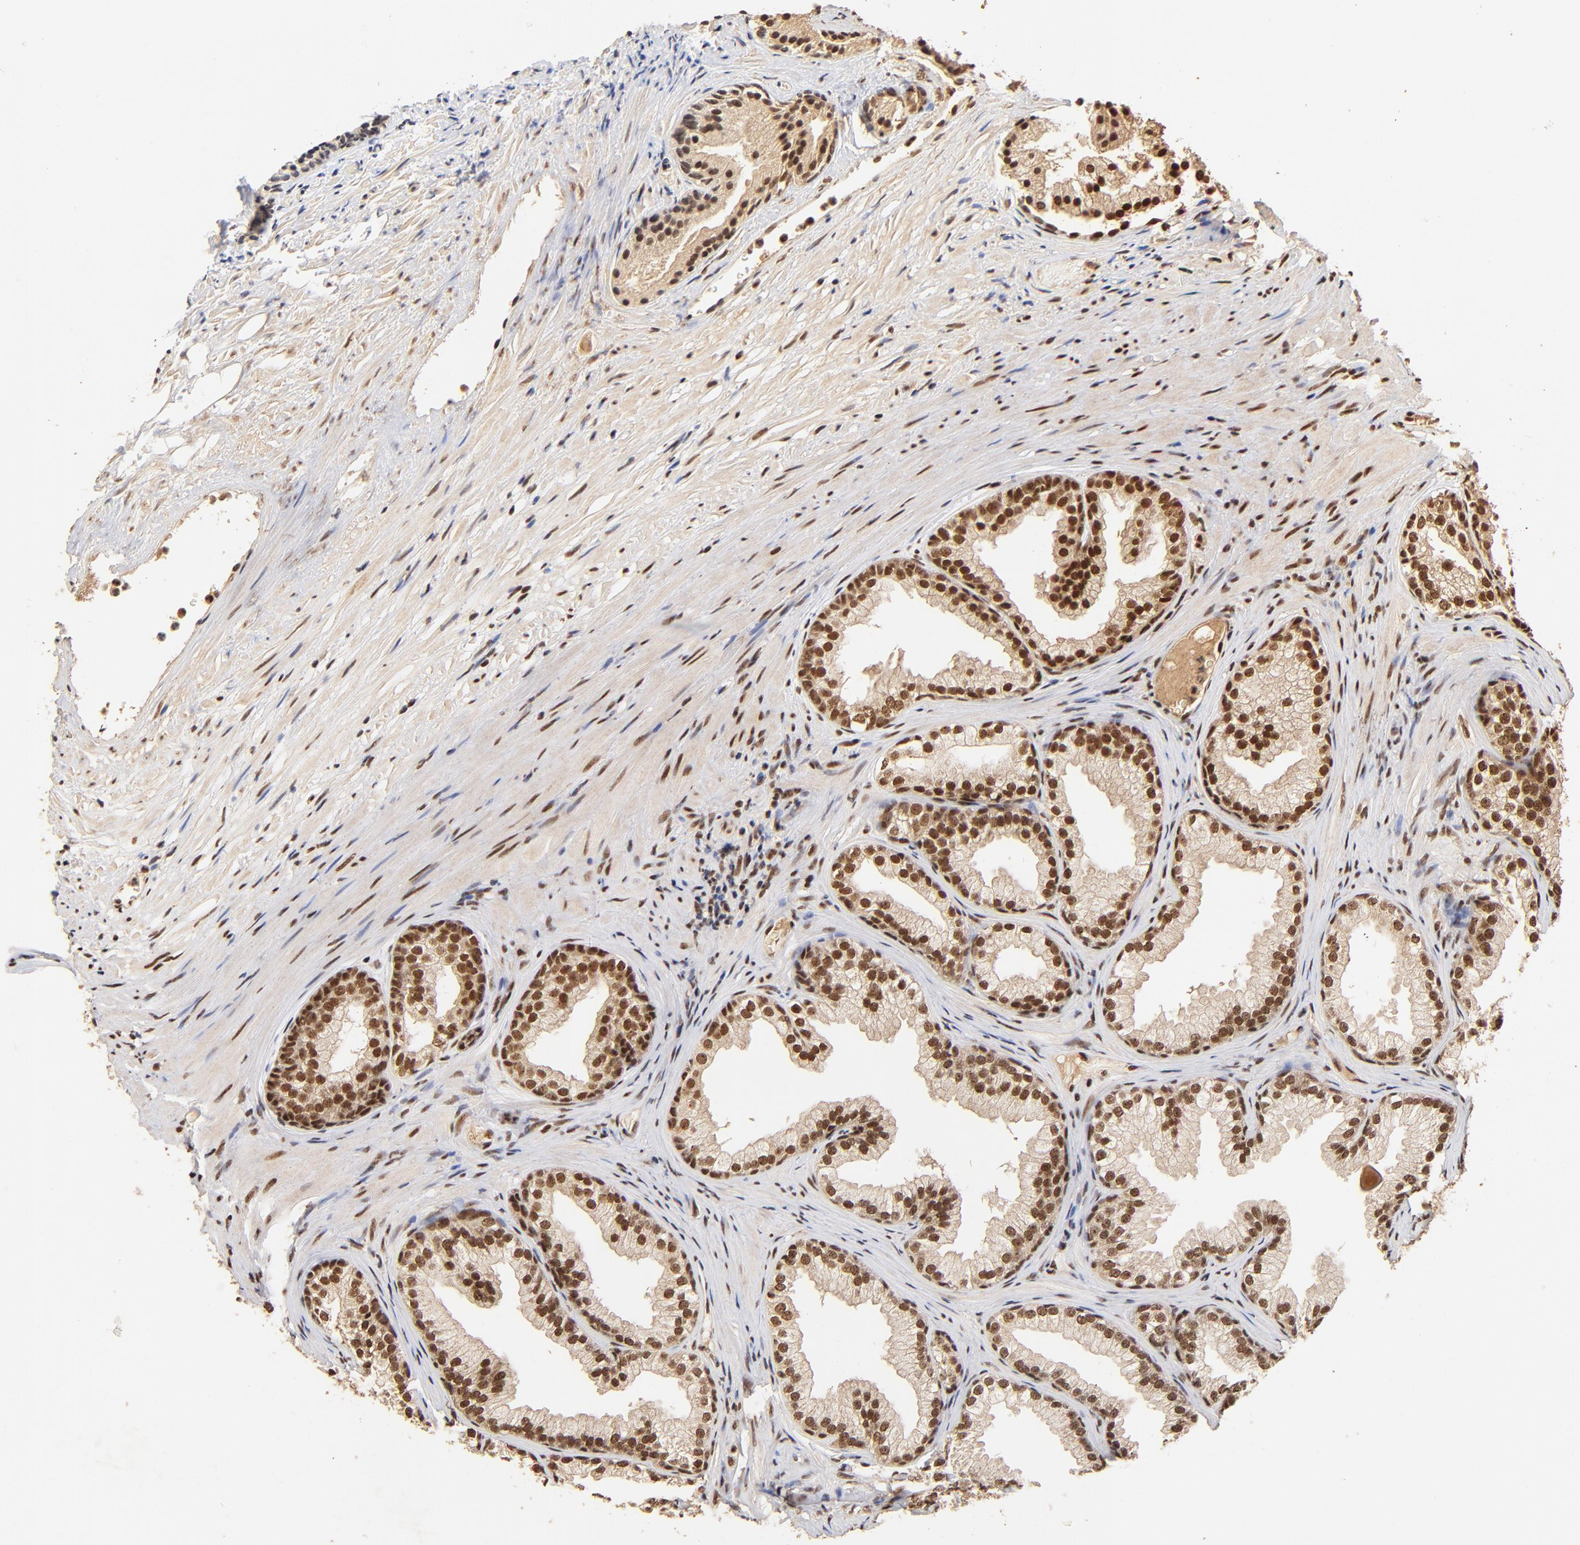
{"staining": {"intensity": "strong", "quantity": ">75%", "location": "nuclear"}, "tissue": "prostate", "cell_type": "Glandular cells", "image_type": "normal", "snomed": [{"axis": "morphology", "description": "Normal tissue, NOS"}, {"axis": "topography", "description": "Prostate"}], "caption": "Immunohistochemistry (IHC) photomicrograph of normal prostate: prostate stained using immunohistochemistry (IHC) reveals high levels of strong protein expression localized specifically in the nuclear of glandular cells, appearing as a nuclear brown color.", "gene": "MED12", "patient": {"sex": "male", "age": 76}}